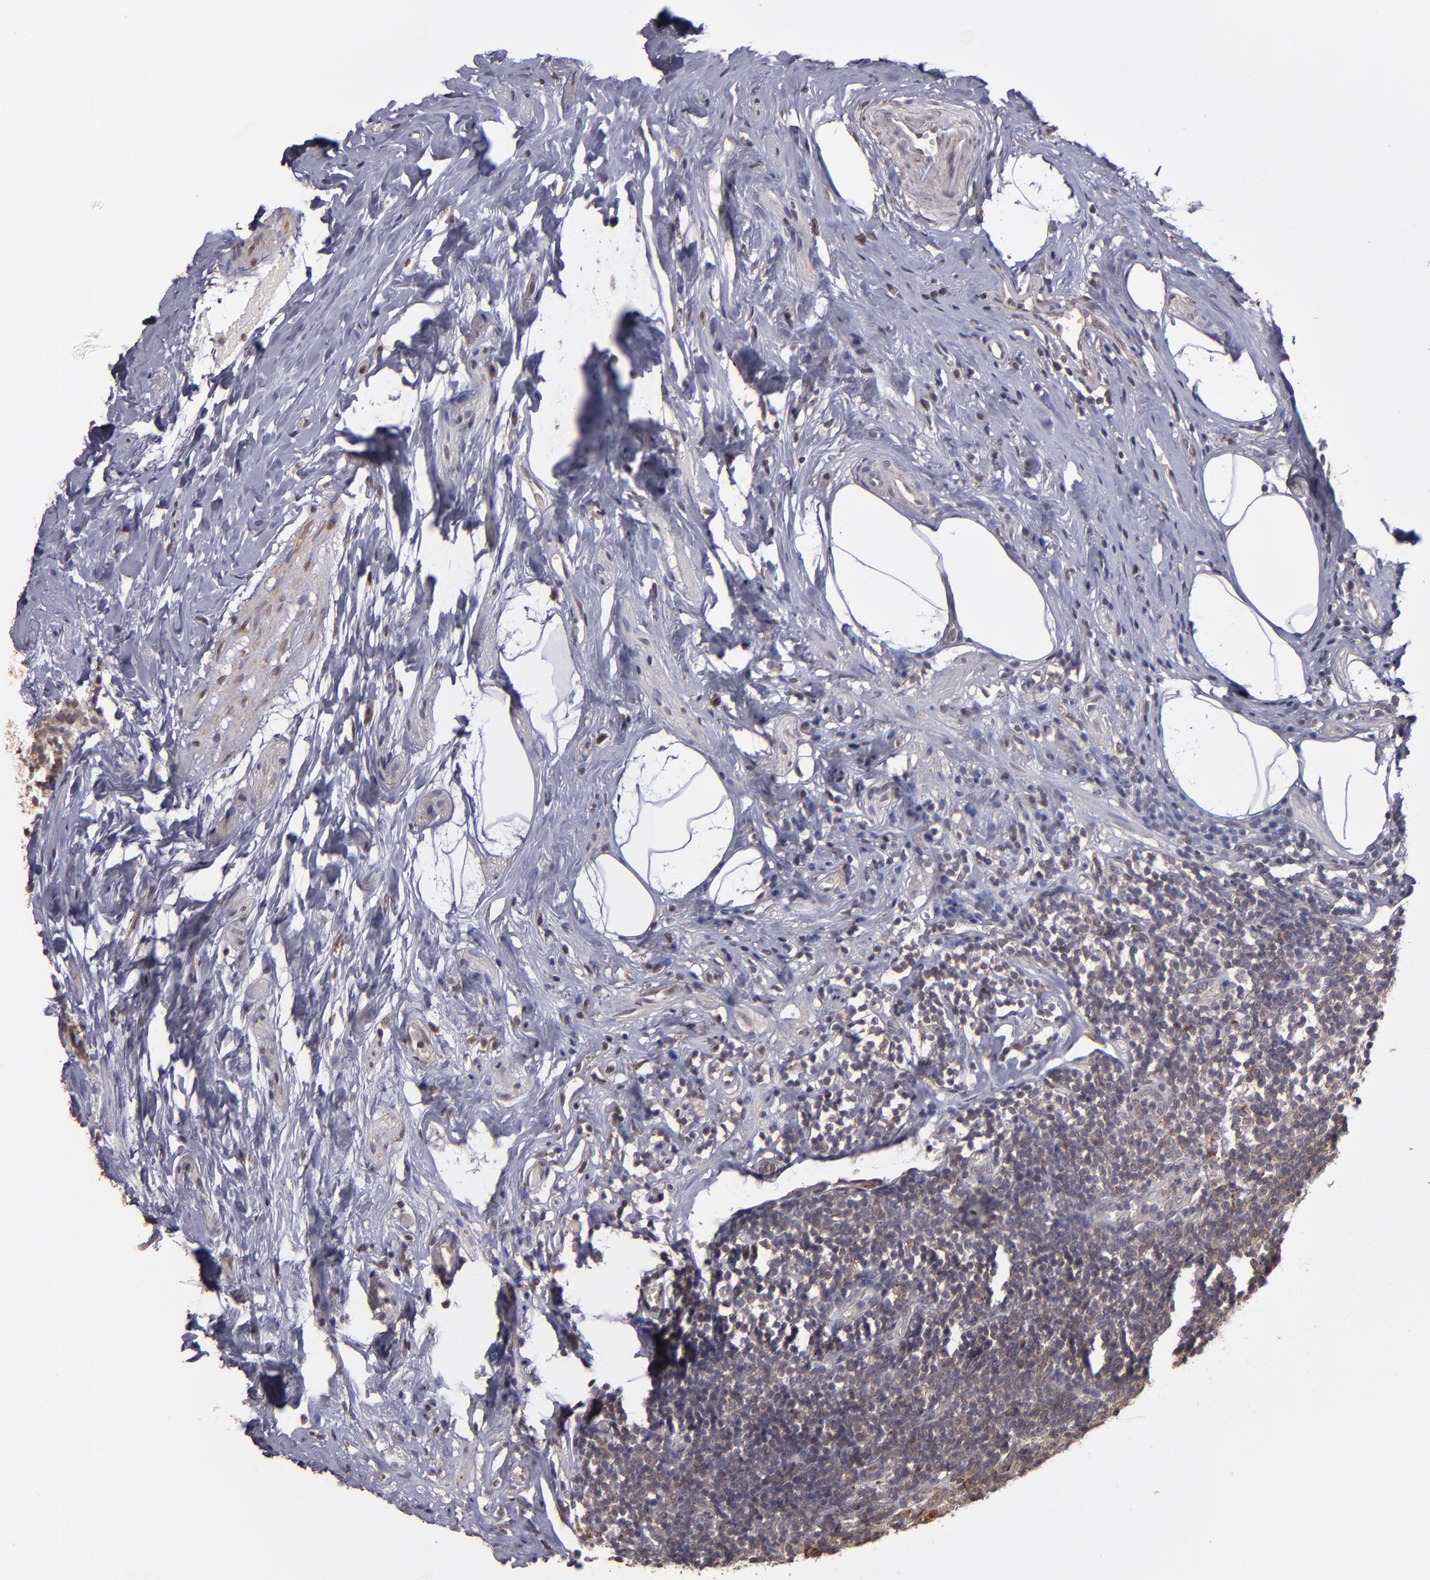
{"staining": {"intensity": "moderate", "quantity": ">75%", "location": "cytoplasmic/membranous"}, "tissue": "appendix", "cell_type": "Glandular cells", "image_type": "normal", "snomed": [{"axis": "morphology", "description": "Normal tissue, NOS"}, {"axis": "topography", "description": "Appendix"}], "caption": "Brown immunohistochemical staining in normal human appendix shows moderate cytoplasmic/membranous positivity in approximately >75% of glandular cells.", "gene": "SIPA1L1", "patient": {"sex": "male", "age": 38}}